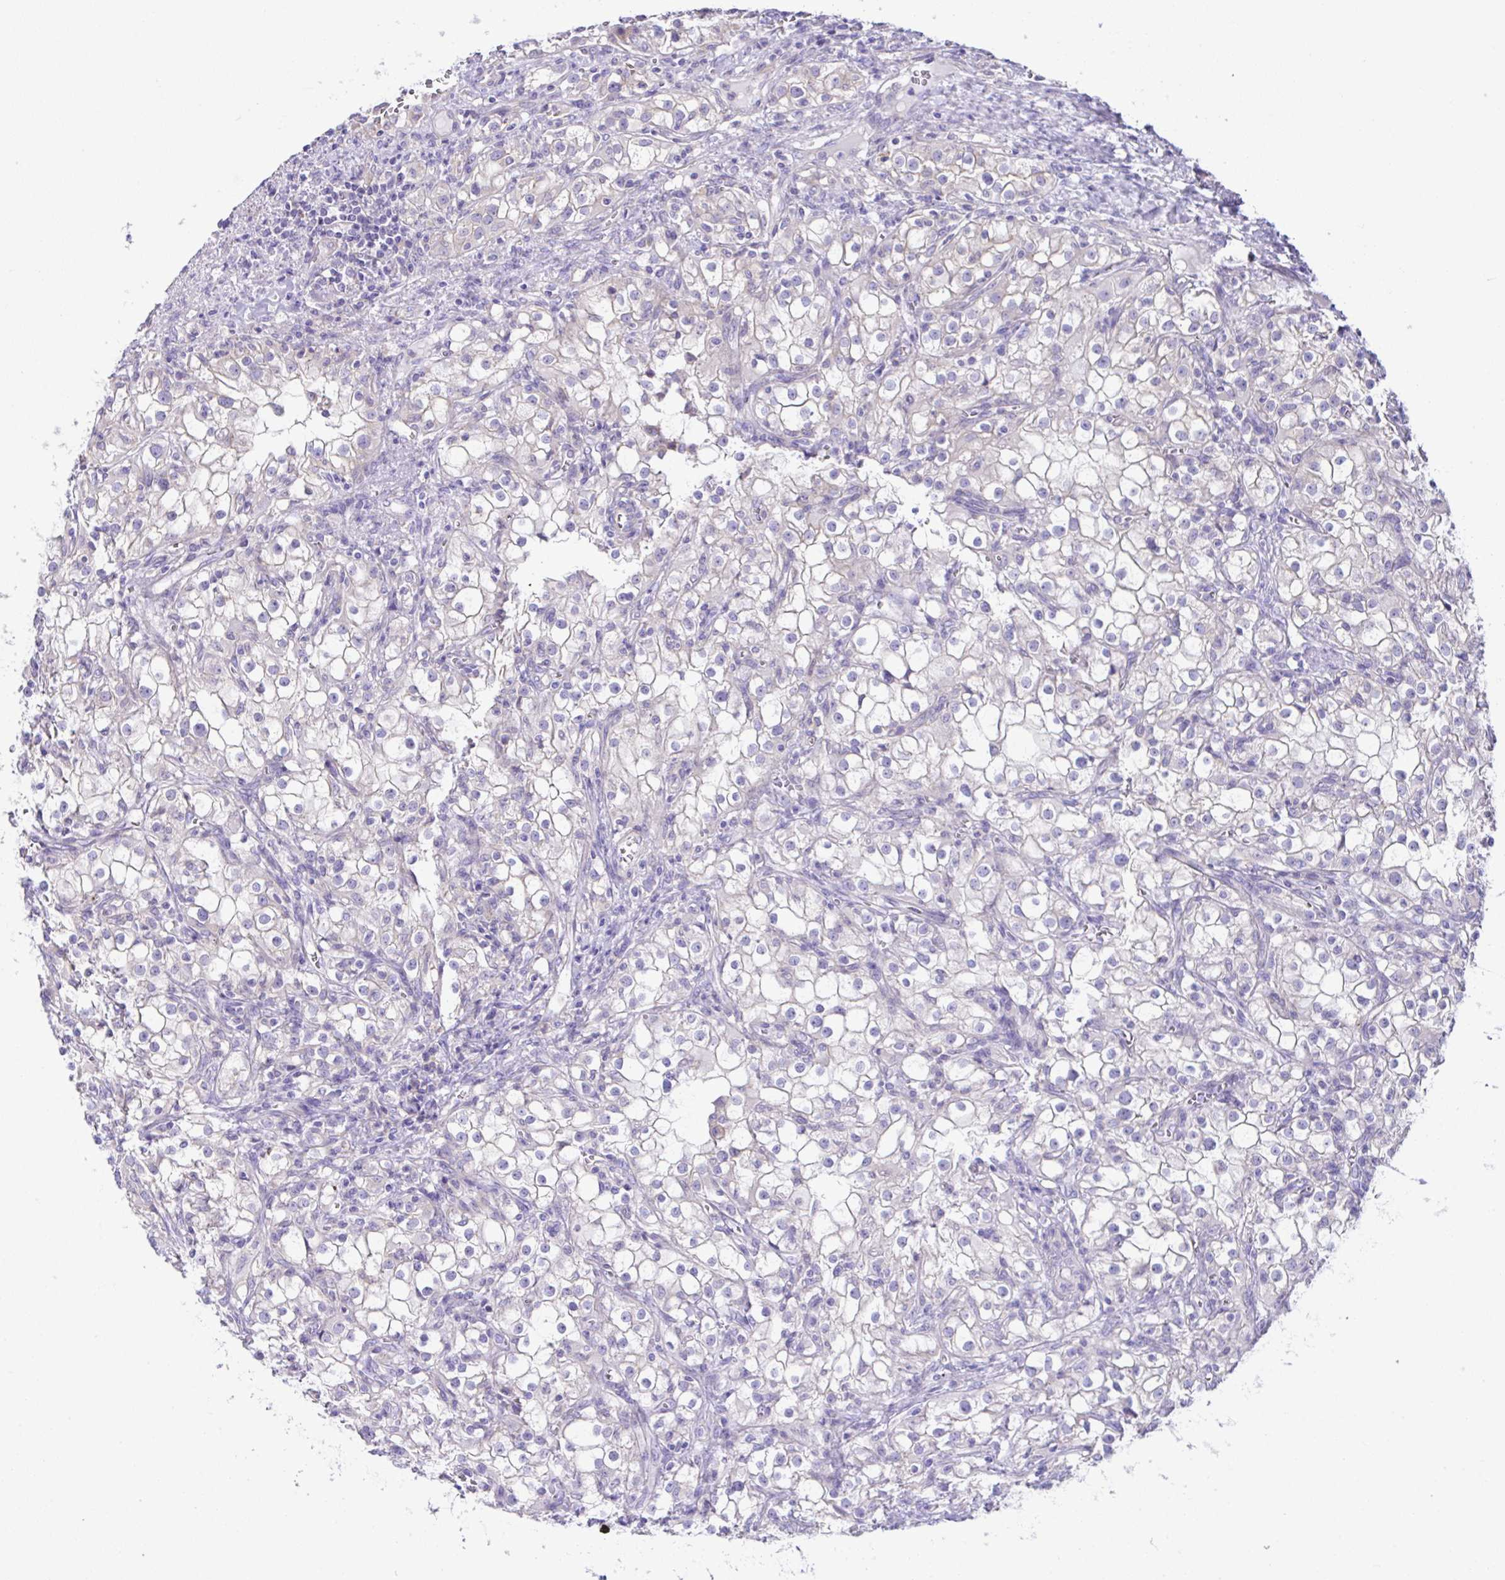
{"staining": {"intensity": "negative", "quantity": "none", "location": "none"}, "tissue": "renal cancer", "cell_type": "Tumor cells", "image_type": "cancer", "snomed": [{"axis": "morphology", "description": "Adenocarcinoma, NOS"}, {"axis": "topography", "description": "Kidney"}], "caption": "Renal adenocarcinoma was stained to show a protein in brown. There is no significant expression in tumor cells.", "gene": "OR4P4", "patient": {"sex": "female", "age": 74}}